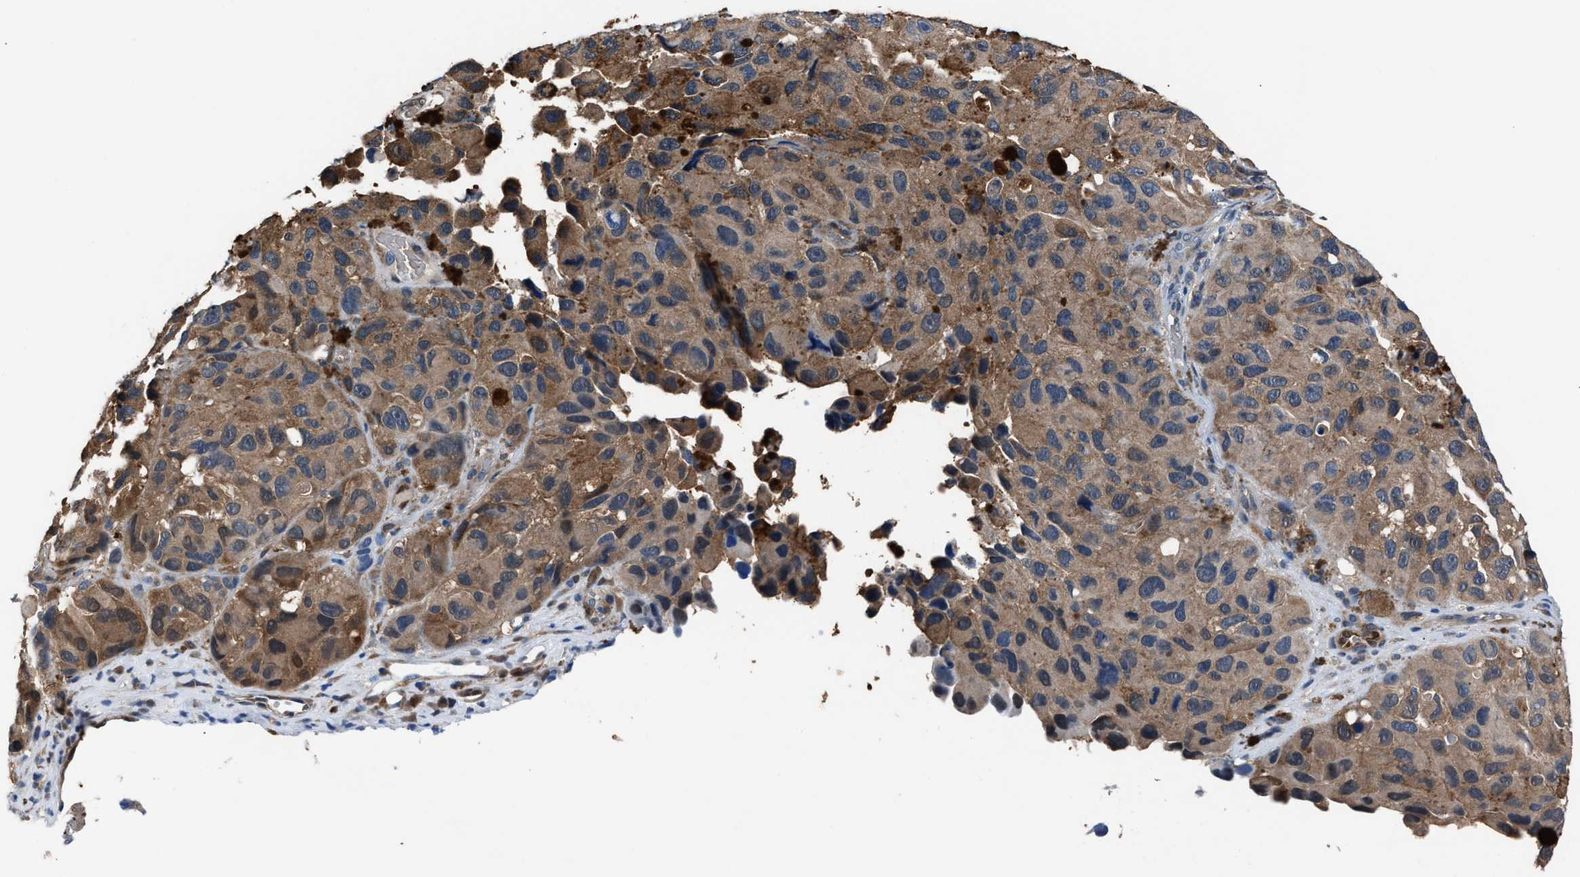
{"staining": {"intensity": "moderate", "quantity": "25%-75%", "location": "cytoplasmic/membranous"}, "tissue": "melanoma", "cell_type": "Tumor cells", "image_type": "cancer", "snomed": [{"axis": "morphology", "description": "Malignant melanoma, NOS"}, {"axis": "topography", "description": "Skin"}], "caption": "Immunohistochemical staining of human melanoma reveals medium levels of moderate cytoplasmic/membranous protein expression in about 25%-75% of tumor cells.", "gene": "PPA1", "patient": {"sex": "female", "age": 73}}